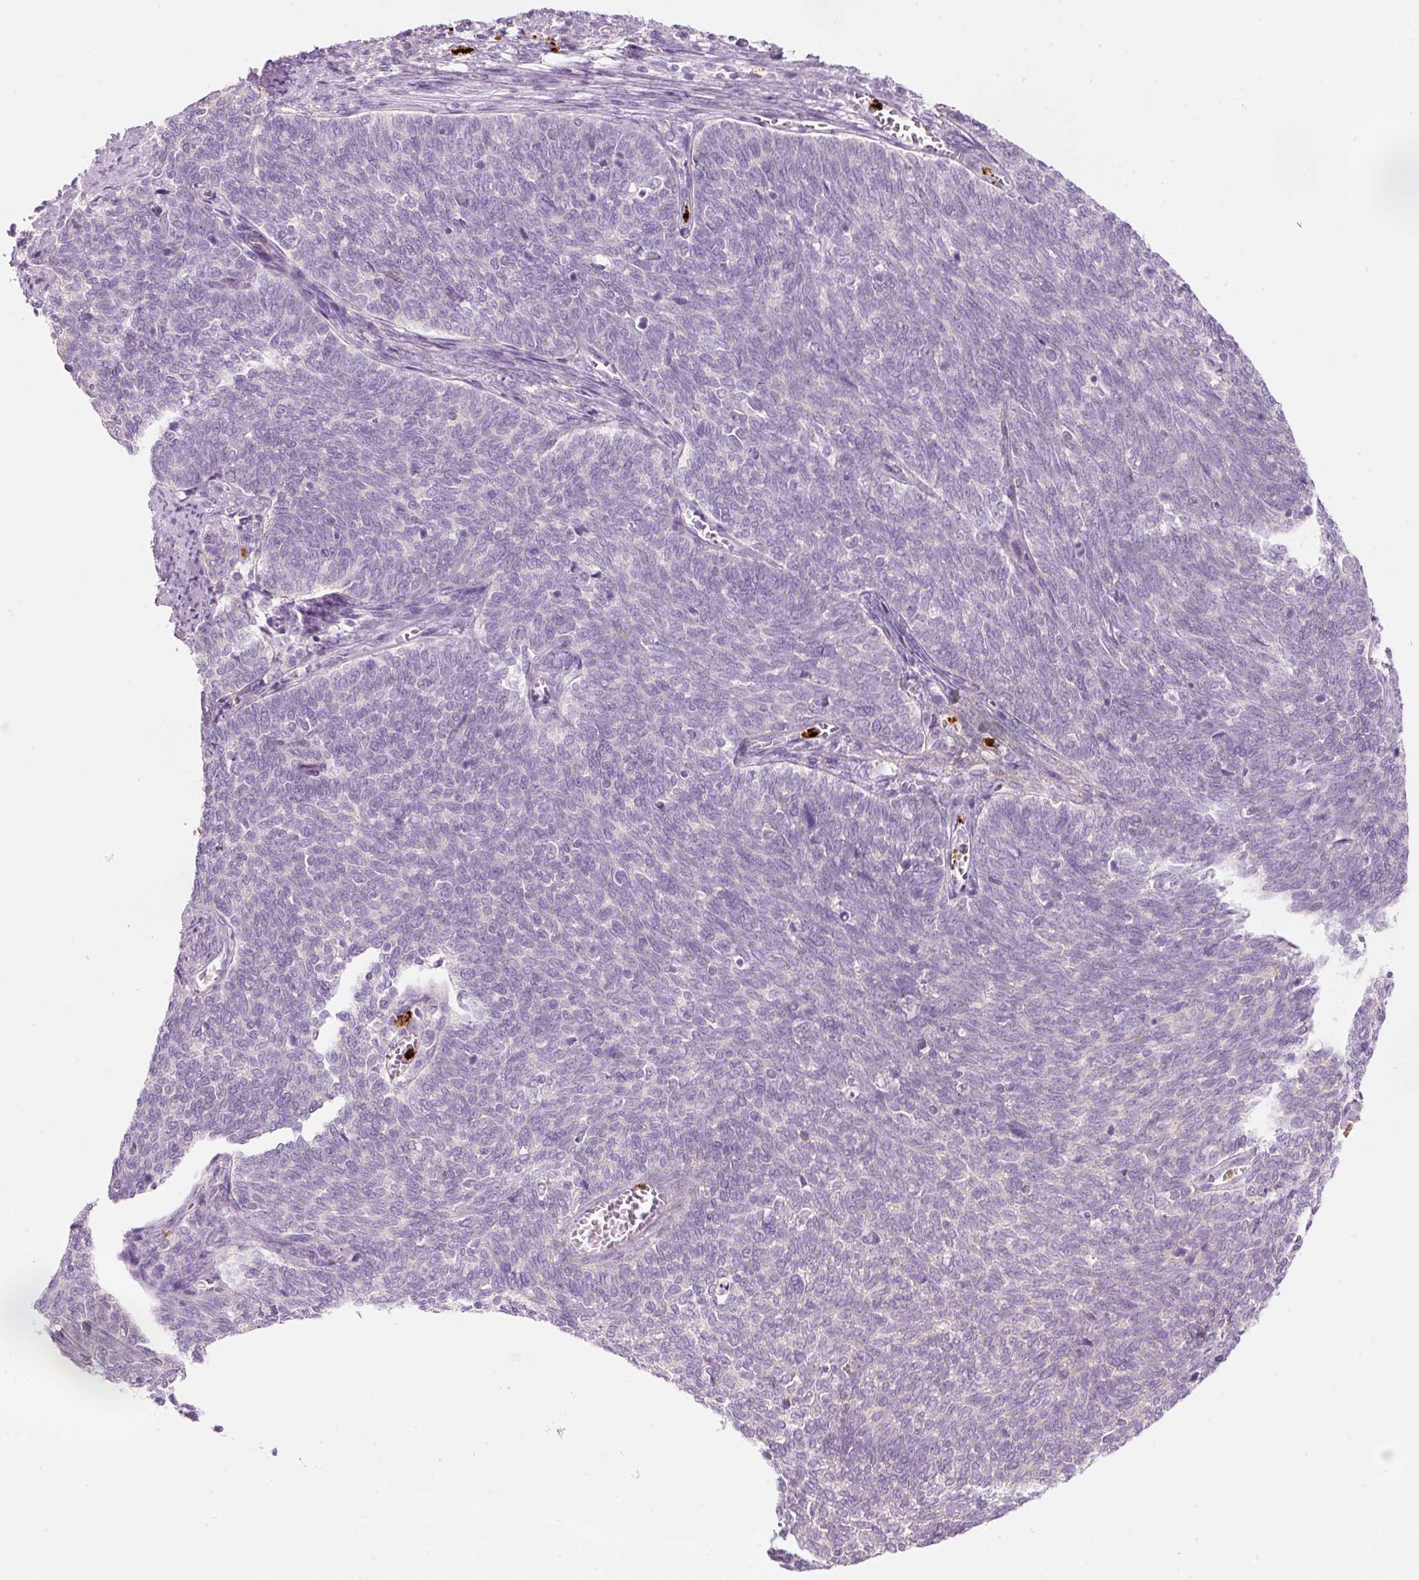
{"staining": {"intensity": "negative", "quantity": "none", "location": "none"}, "tissue": "cervical cancer", "cell_type": "Tumor cells", "image_type": "cancer", "snomed": [{"axis": "morphology", "description": "Squamous cell carcinoma, NOS"}, {"axis": "topography", "description": "Cervix"}], "caption": "A micrograph of human cervical squamous cell carcinoma is negative for staining in tumor cells. Brightfield microscopy of IHC stained with DAB (3,3'-diaminobenzidine) (brown) and hematoxylin (blue), captured at high magnification.", "gene": "MAP3K3", "patient": {"sex": "female", "age": 39}}